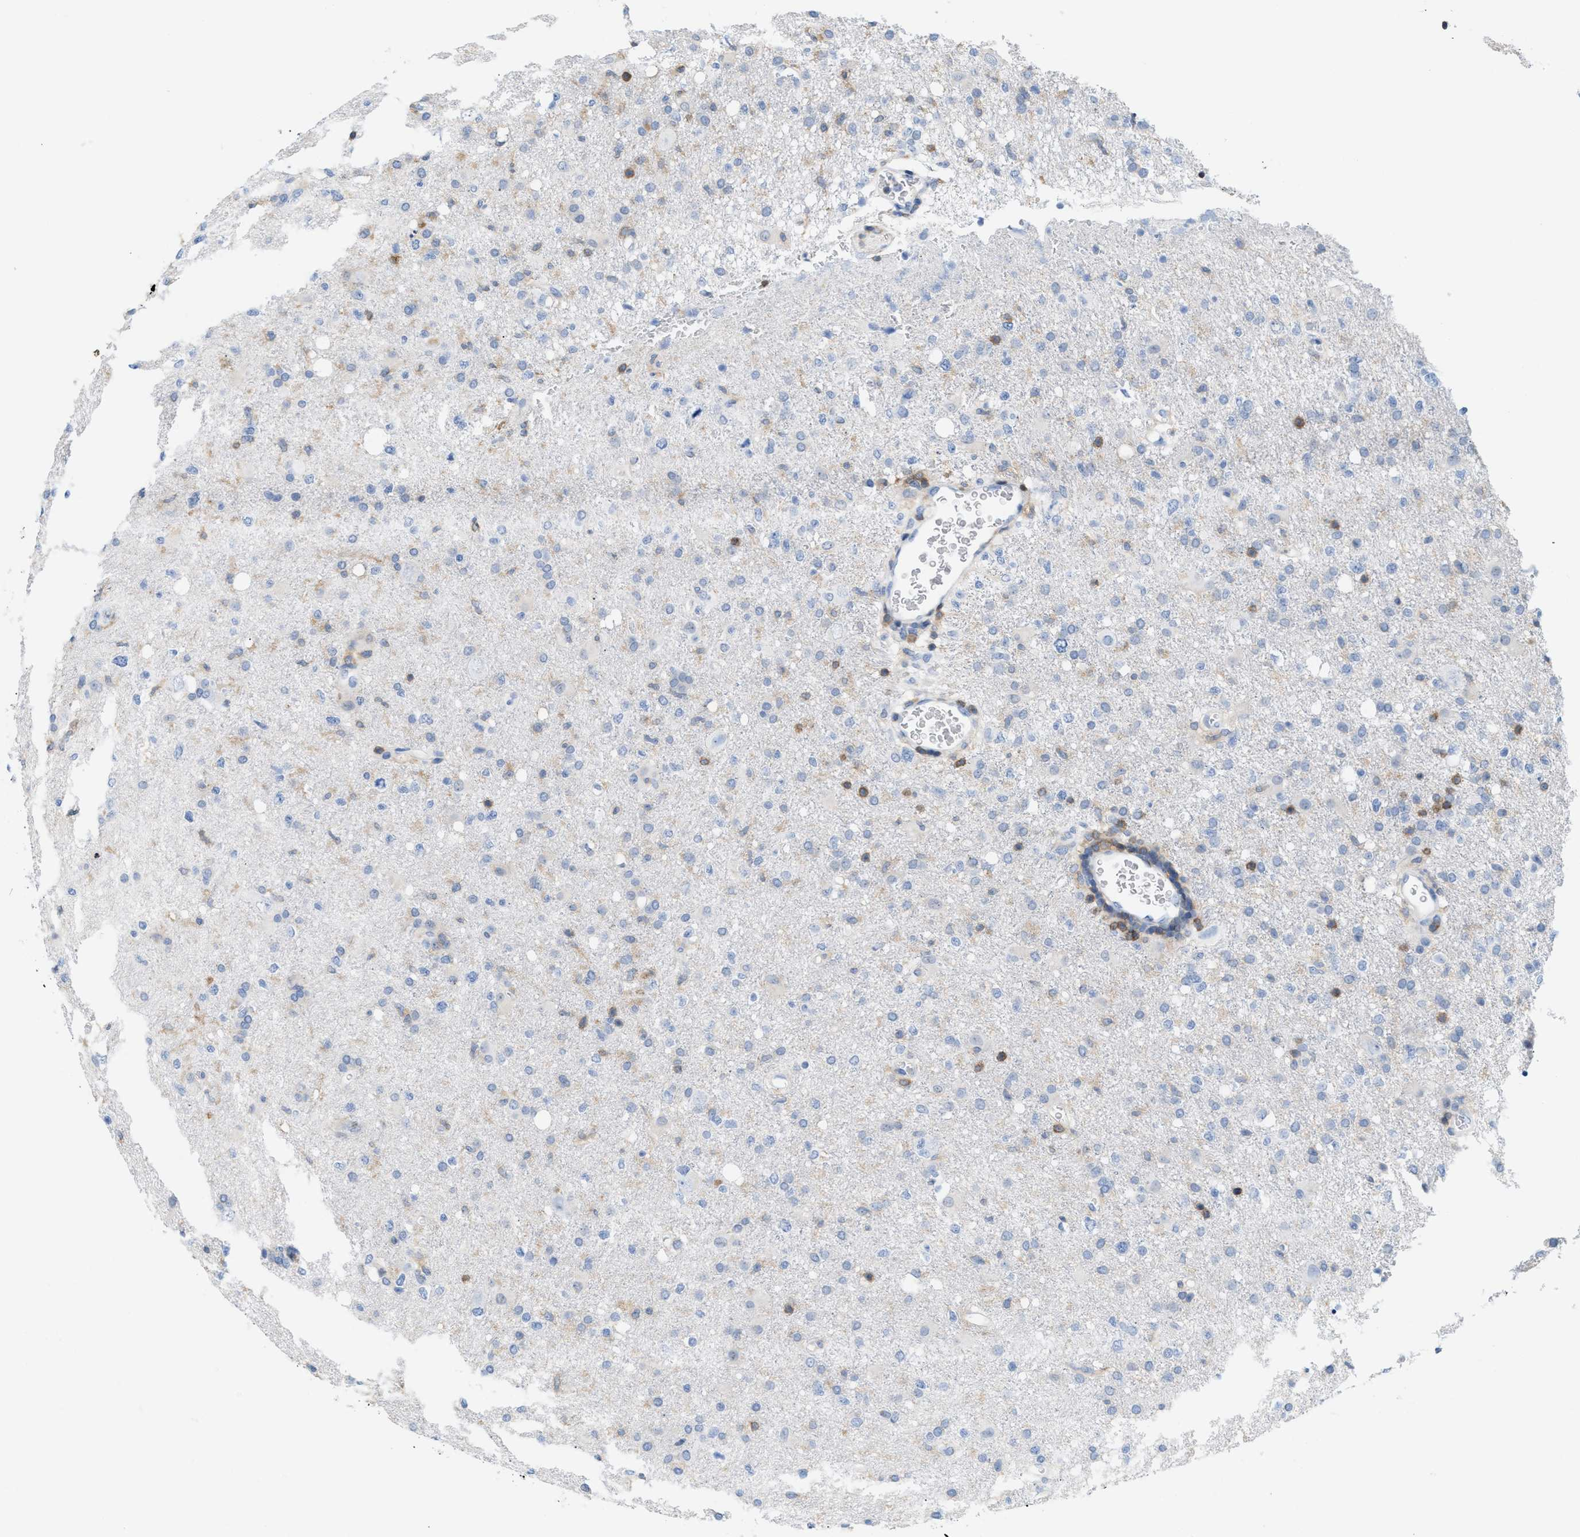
{"staining": {"intensity": "negative", "quantity": "none", "location": "none"}, "tissue": "glioma", "cell_type": "Tumor cells", "image_type": "cancer", "snomed": [{"axis": "morphology", "description": "Glioma, malignant, High grade"}, {"axis": "topography", "description": "Brain"}], "caption": "High power microscopy histopathology image of an immunohistochemistry image of high-grade glioma (malignant), revealing no significant expression in tumor cells.", "gene": "IL16", "patient": {"sex": "female", "age": 57}}